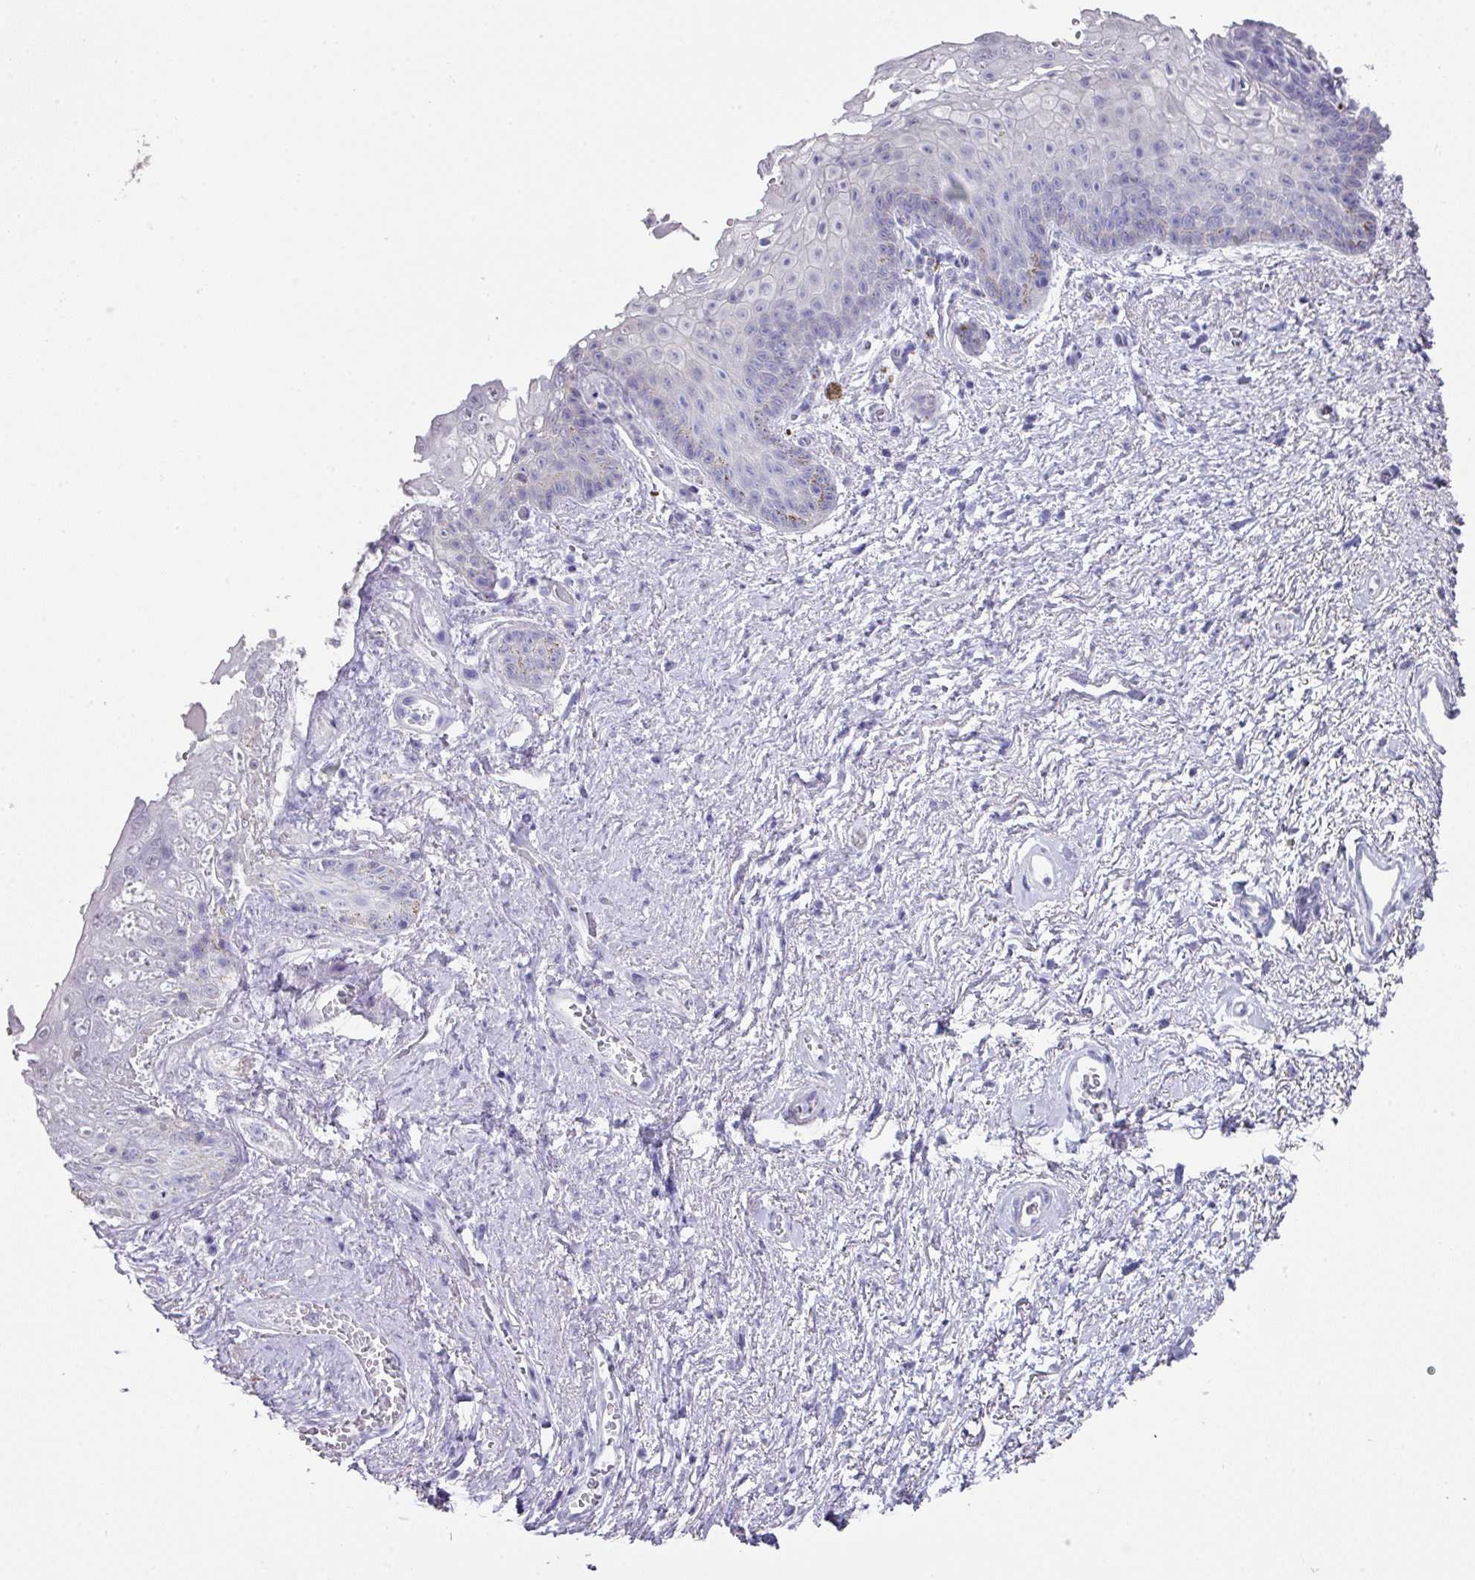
{"staining": {"intensity": "negative", "quantity": "none", "location": "none"}, "tissue": "vagina", "cell_type": "Squamous epithelial cells", "image_type": "normal", "snomed": [{"axis": "morphology", "description": "Normal tissue, NOS"}, {"axis": "topography", "description": "Vulva"}, {"axis": "topography", "description": "Vagina"}, {"axis": "topography", "description": "Peripheral nerve tissue"}], "caption": "DAB (3,3'-diaminobenzidine) immunohistochemical staining of unremarkable human vagina demonstrates no significant expression in squamous epithelial cells. The staining is performed using DAB (3,3'-diaminobenzidine) brown chromogen with nuclei counter-stained in using hematoxylin.", "gene": "PEX10", "patient": {"sex": "female", "age": 66}}